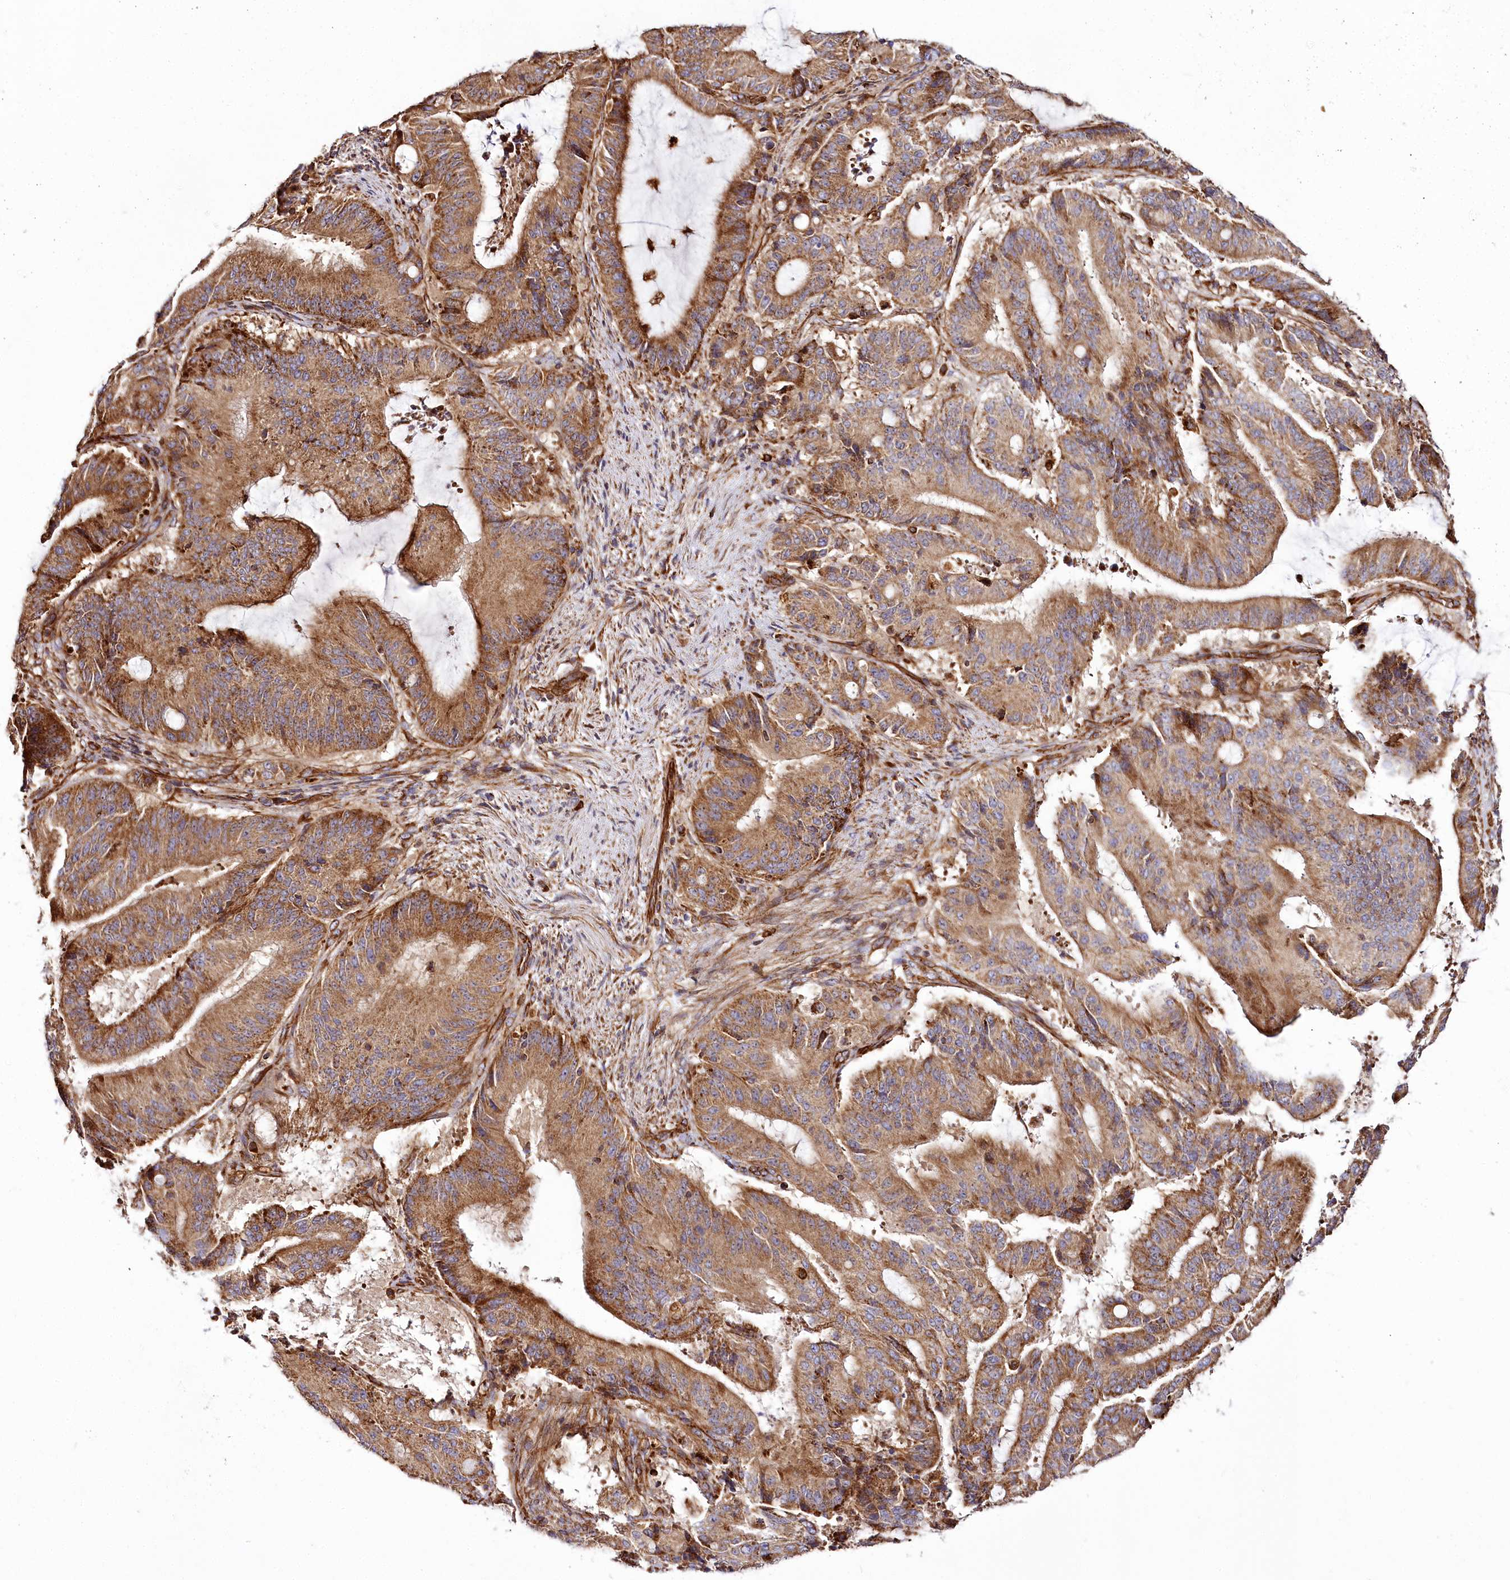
{"staining": {"intensity": "moderate", "quantity": ">75%", "location": "cytoplasmic/membranous"}, "tissue": "liver cancer", "cell_type": "Tumor cells", "image_type": "cancer", "snomed": [{"axis": "morphology", "description": "Normal tissue, NOS"}, {"axis": "morphology", "description": "Cholangiocarcinoma"}, {"axis": "topography", "description": "Liver"}, {"axis": "topography", "description": "Peripheral nerve tissue"}], "caption": "IHC image of liver cancer stained for a protein (brown), which displays medium levels of moderate cytoplasmic/membranous expression in approximately >75% of tumor cells.", "gene": "THUMPD3", "patient": {"sex": "female", "age": 73}}